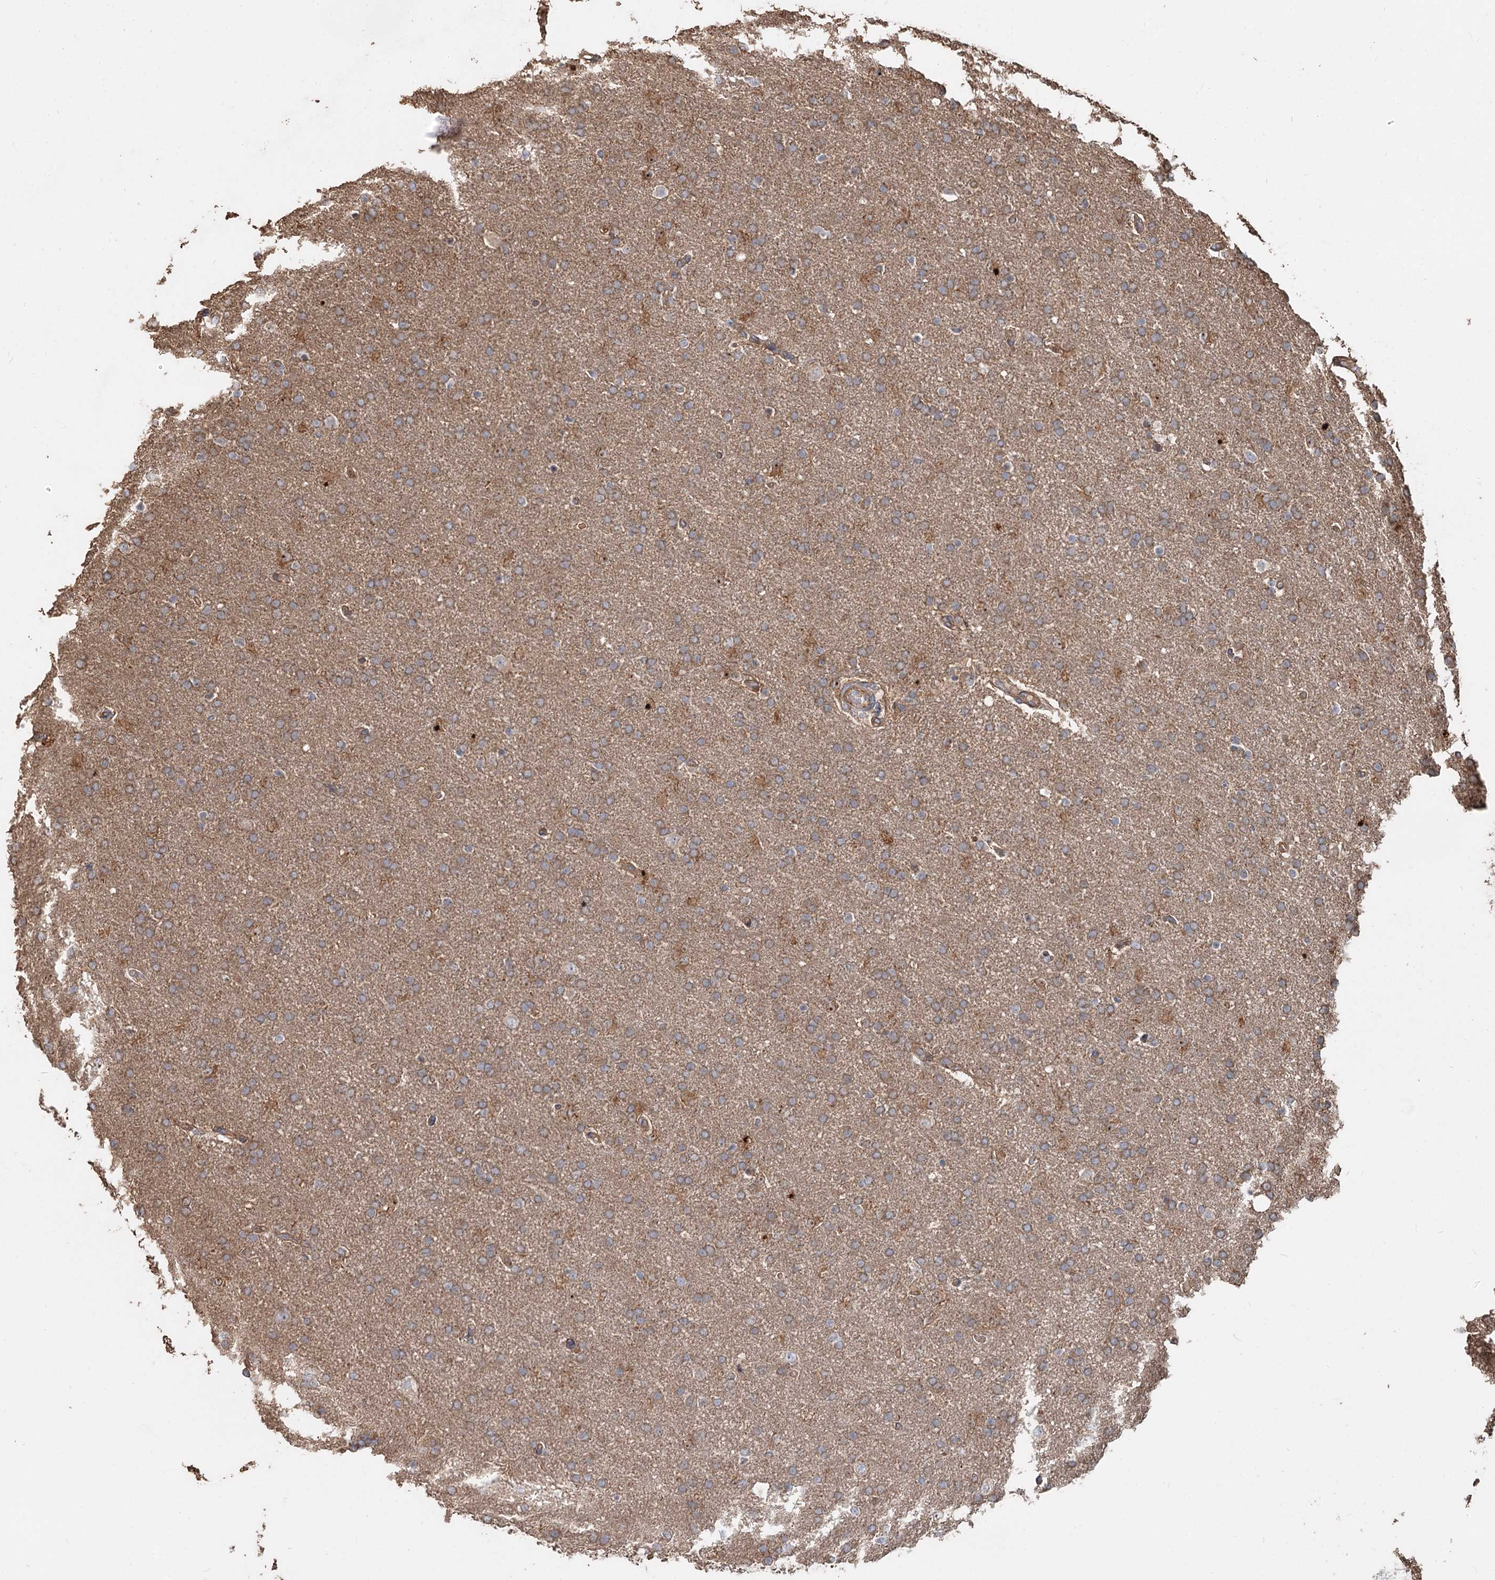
{"staining": {"intensity": "weak", "quantity": "25%-75%", "location": "cytoplasmic/membranous"}, "tissue": "glioma", "cell_type": "Tumor cells", "image_type": "cancer", "snomed": [{"axis": "morphology", "description": "Glioma, malignant, High grade"}, {"axis": "topography", "description": "Brain"}], "caption": "Protein staining by immunohistochemistry (IHC) exhibits weak cytoplasmic/membranous positivity in approximately 25%-75% of tumor cells in glioma. (DAB = brown stain, brightfield microscopy at high magnification).", "gene": "SPART", "patient": {"sex": "male", "age": 72}}